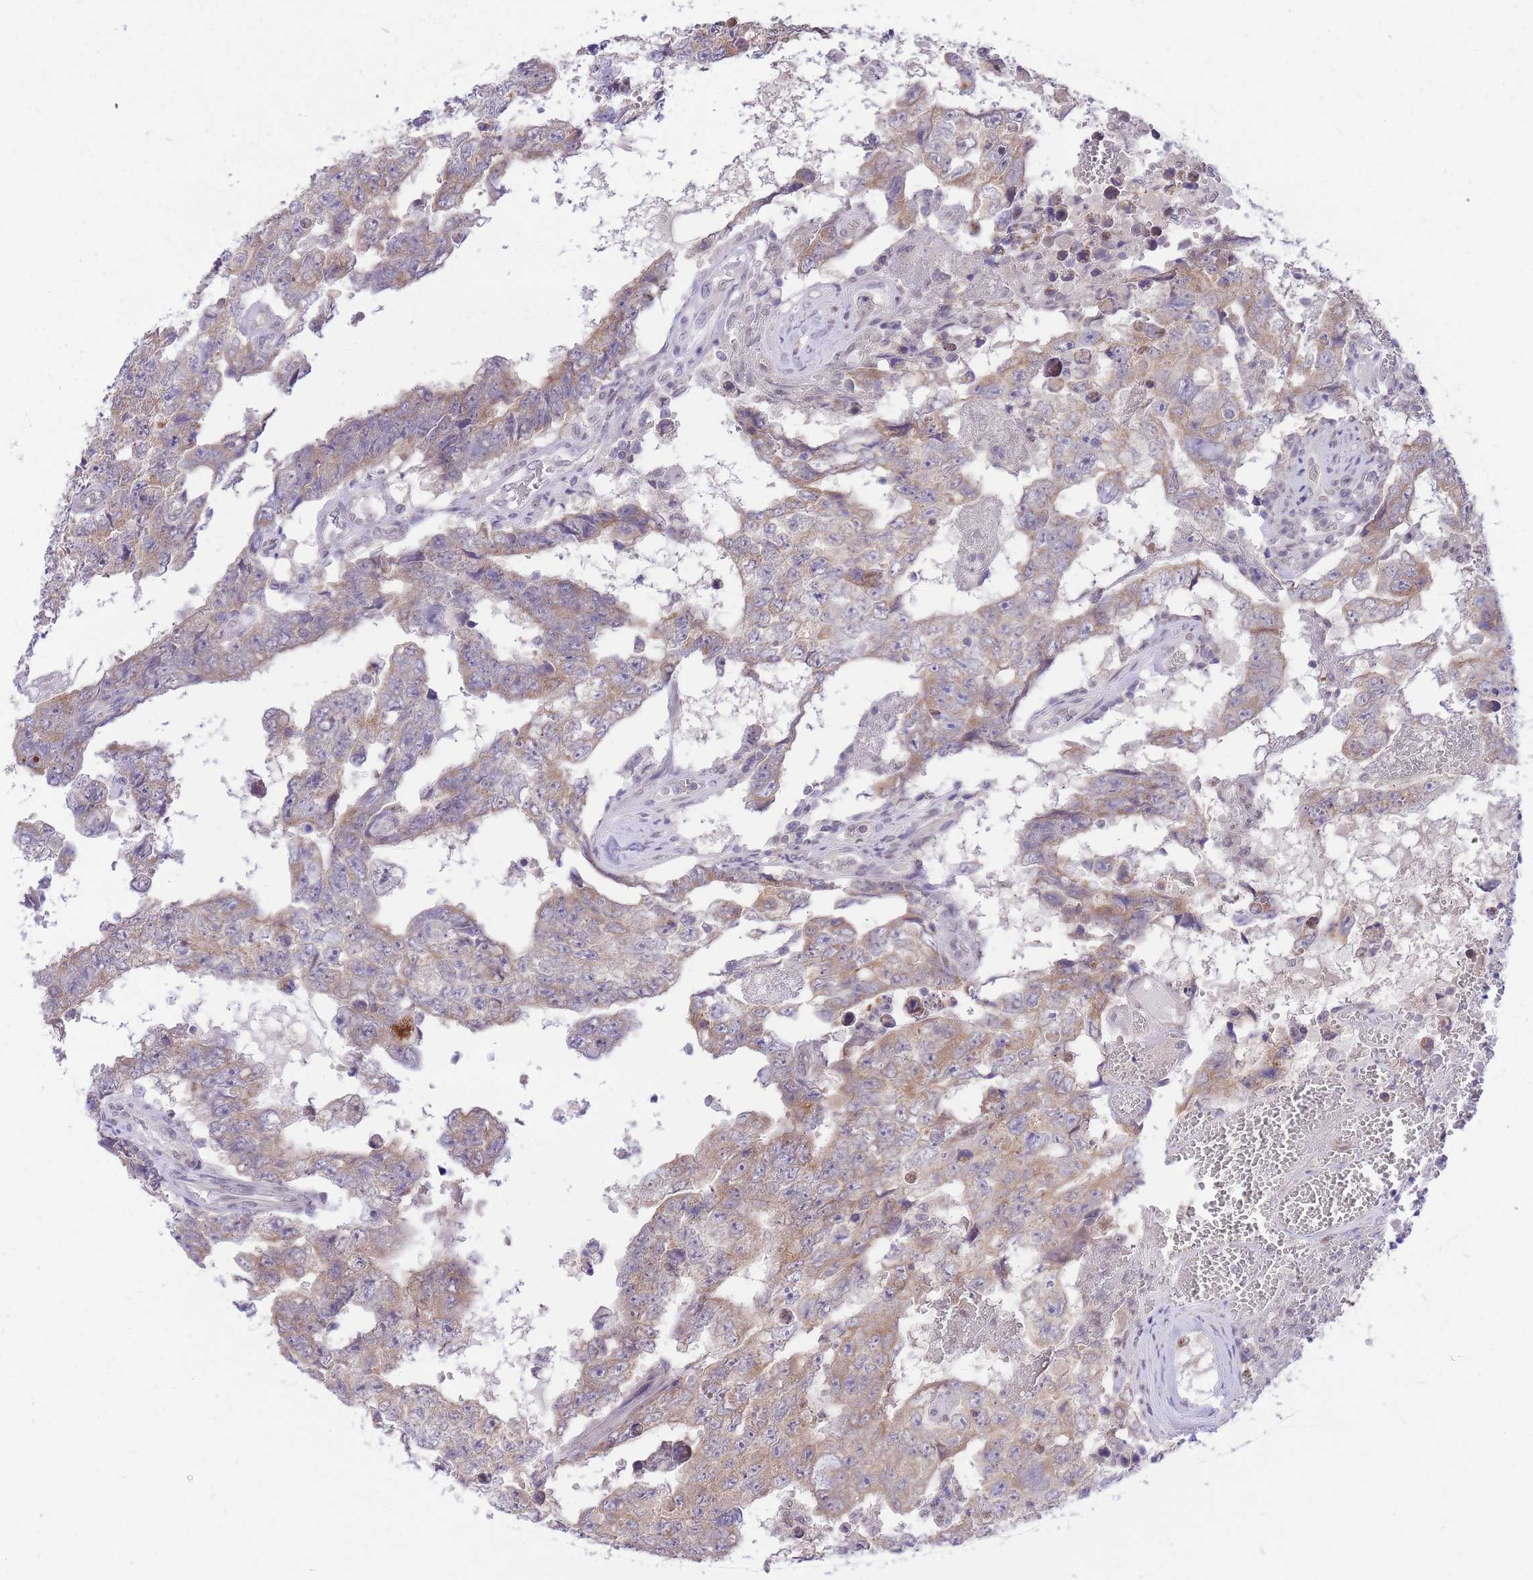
{"staining": {"intensity": "moderate", "quantity": "25%-75%", "location": "cytoplasmic/membranous"}, "tissue": "testis cancer", "cell_type": "Tumor cells", "image_type": "cancer", "snomed": [{"axis": "morphology", "description": "Carcinoma, Embryonal, NOS"}, {"axis": "topography", "description": "Testis"}], "caption": "High-power microscopy captured an immunohistochemistry (IHC) micrograph of testis cancer, revealing moderate cytoplasmic/membranous expression in approximately 25%-75% of tumor cells.", "gene": "MINDY2", "patient": {"sex": "male", "age": 25}}